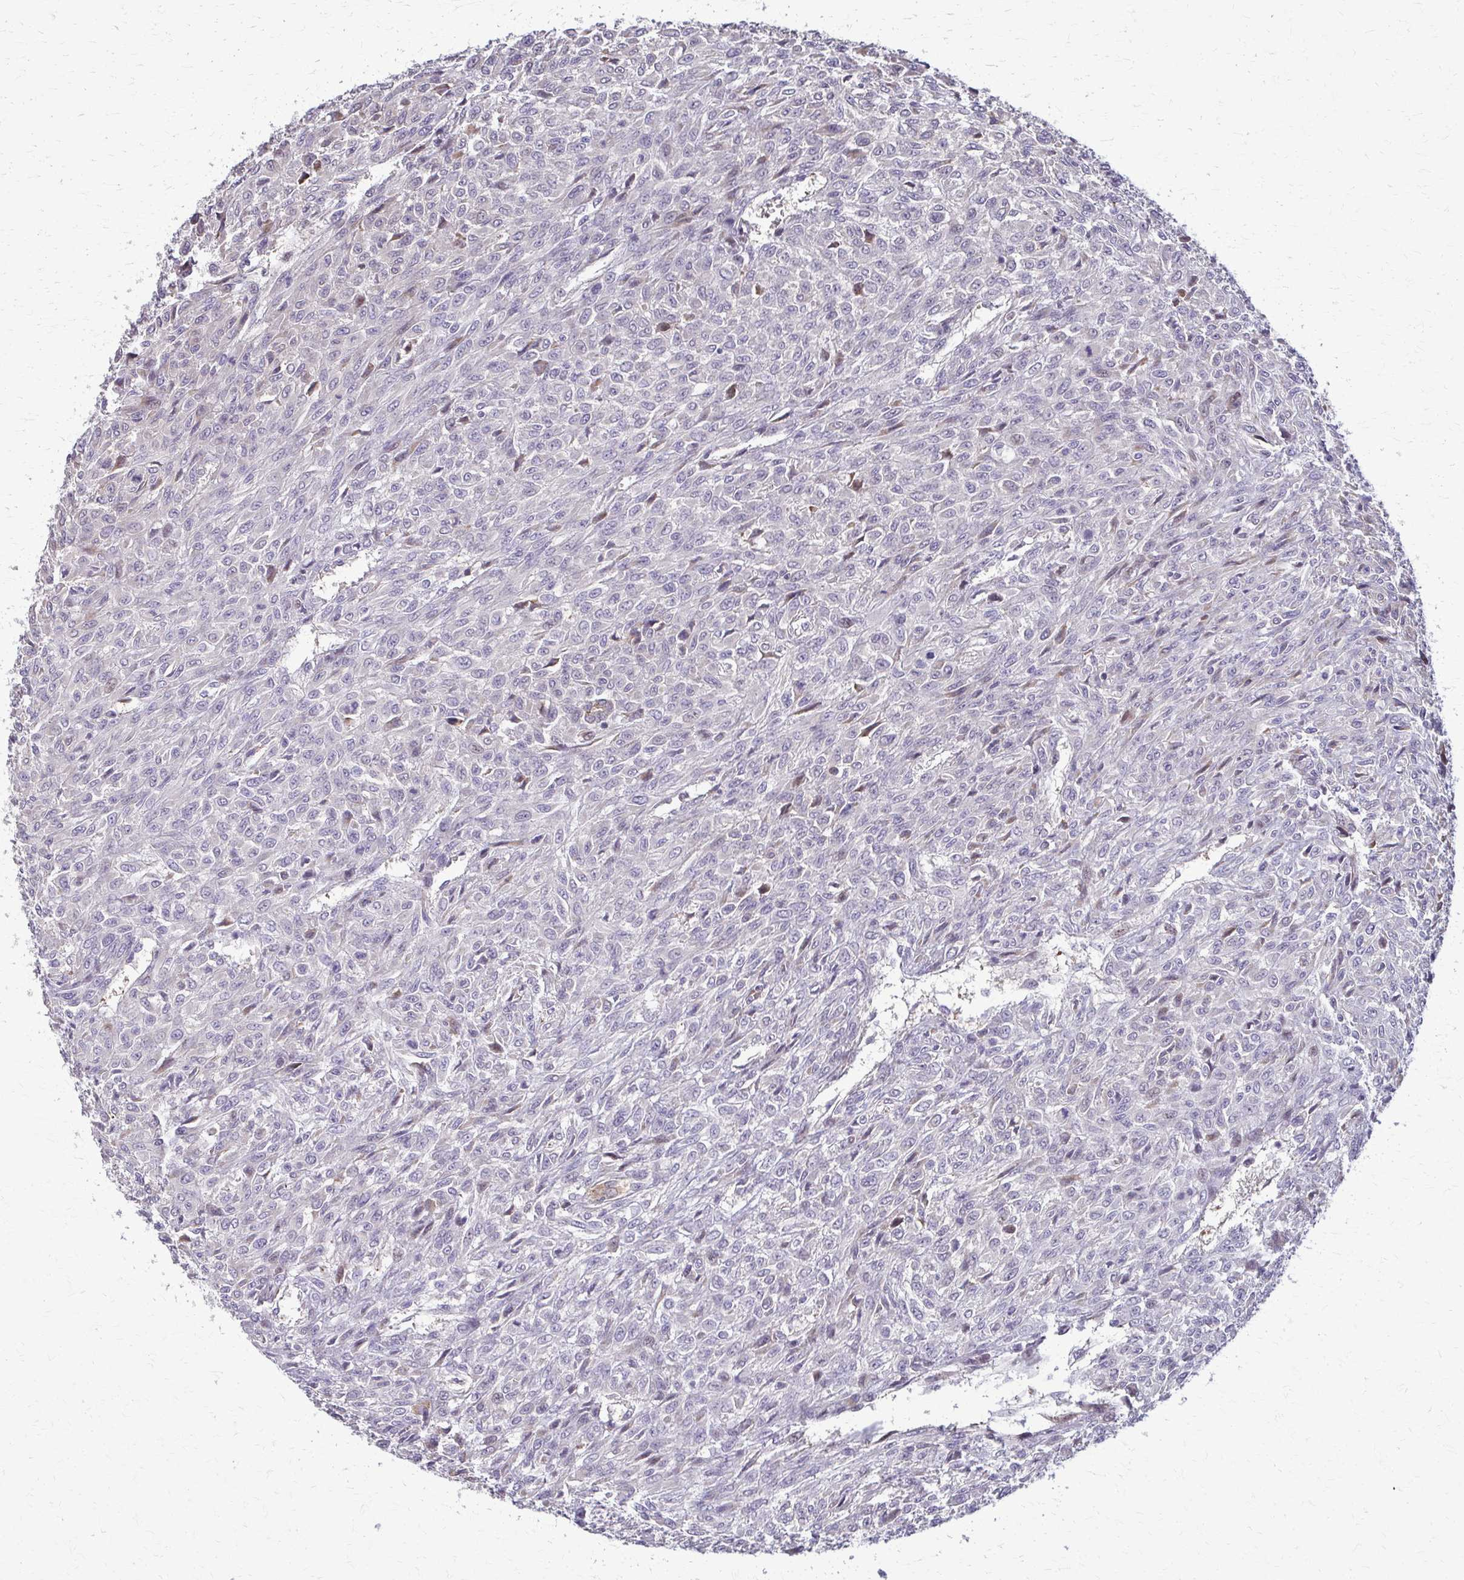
{"staining": {"intensity": "negative", "quantity": "none", "location": "none"}, "tissue": "renal cancer", "cell_type": "Tumor cells", "image_type": "cancer", "snomed": [{"axis": "morphology", "description": "Adenocarcinoma, NOS"}, {"axis": "topography", "description": "Kidney"}], "caption": "Immunohistochemistry micrograph of renal adenocarcinoma stained for a protein (brown), which reveals no staining in tumor cells.", "gene": "ZNF34", "patient": {"sex": "male", "age": 58}}